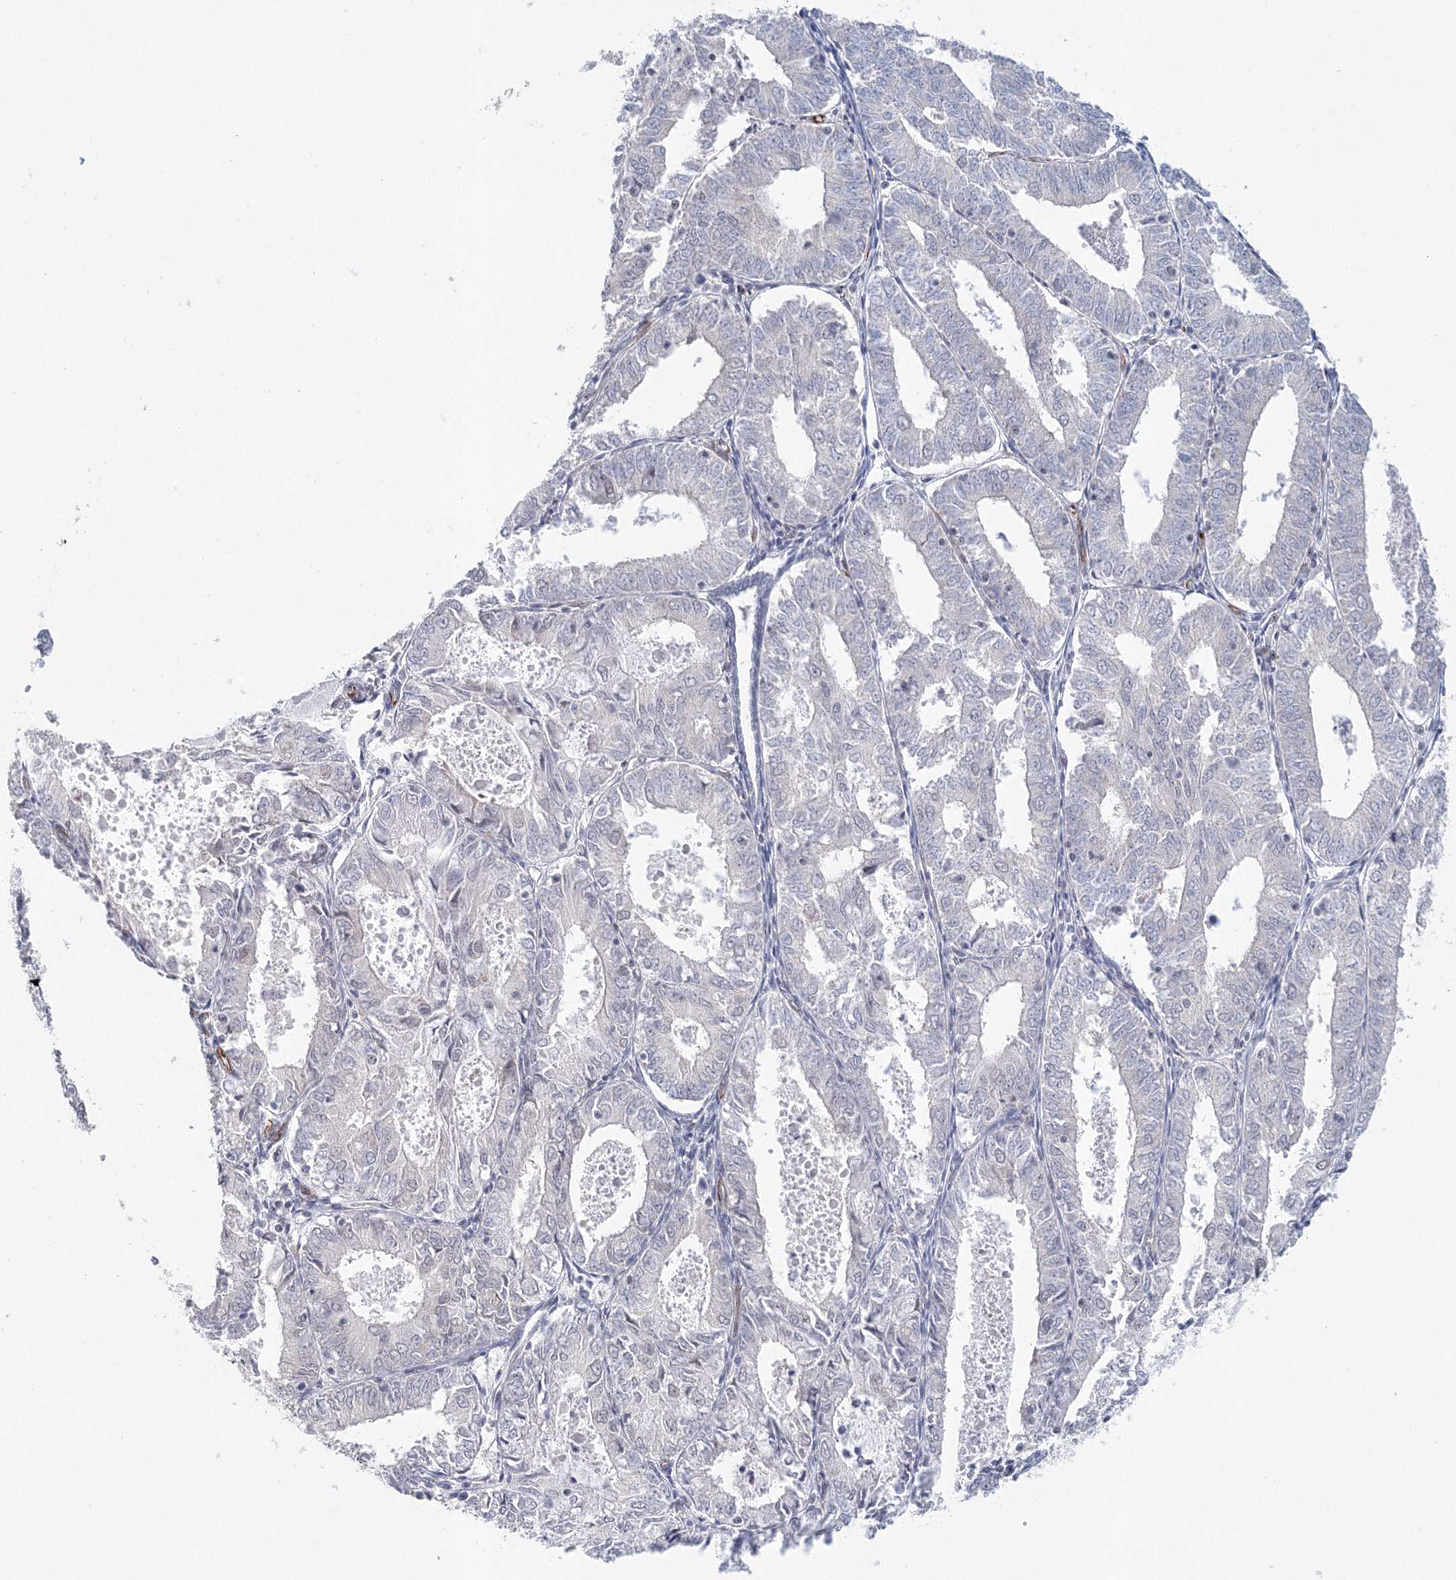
{"staining": {"intensity": "negative", "quantity": "none", "location": "none"}, "tissue": "endometrial cancer", "cell_type": "Tumor cells", "image_type": "cancer", "snomed": [{"axis": "morphology", "description": "Adenocarcinoma, NOS"}, {"axis": "topography", "description": "Endometrium"}], "caption": "A photomicrograph of human adenocarcinoma (endometrial) is negative for staining in tumor cells.", "gene": "SIRT7", "patient": {"sex": "female", "age": 57}}